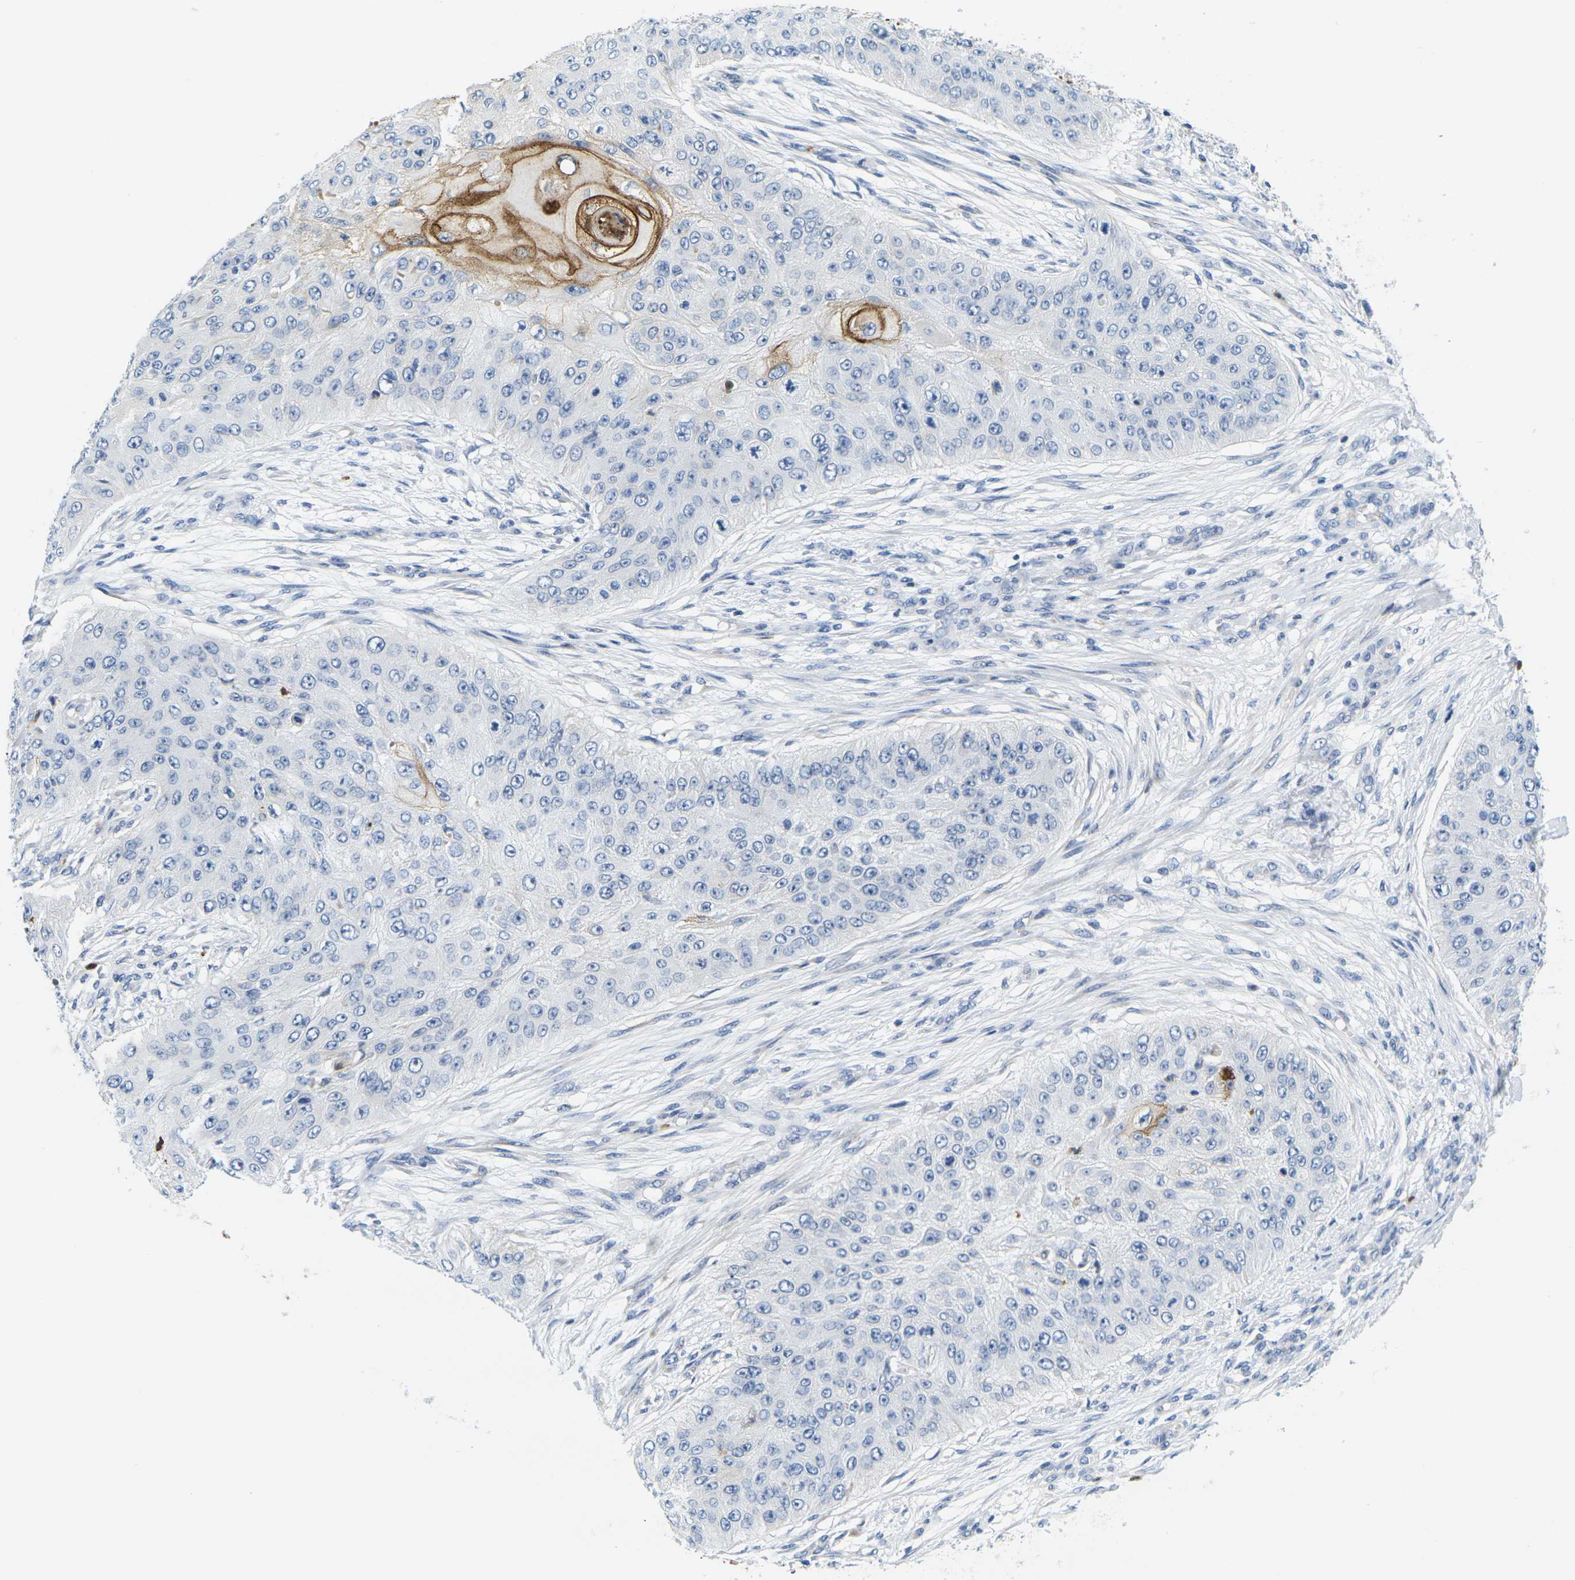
{"staining": {"intensity": "moderate", "quantity": "<25%", "location": "cytoplasmic/membranous"}, "tissue": "skin cancer", "cell_type": "Tumor cells", "image_type": "cancer", "snomed": [{"axis": "morphology", "description": "Squamous cell carcinoma, NOS"}, {"axis": "topography", "description": "Skin"}], "caption": "Skin squamous cell carcinoma stained for a protein (brown) exhibits moderate cytoplasmic/membranous positive expression in about <25% of tumor cells.", "gene": "KLK5", "patient": {"sex": "female", "age": 80}}